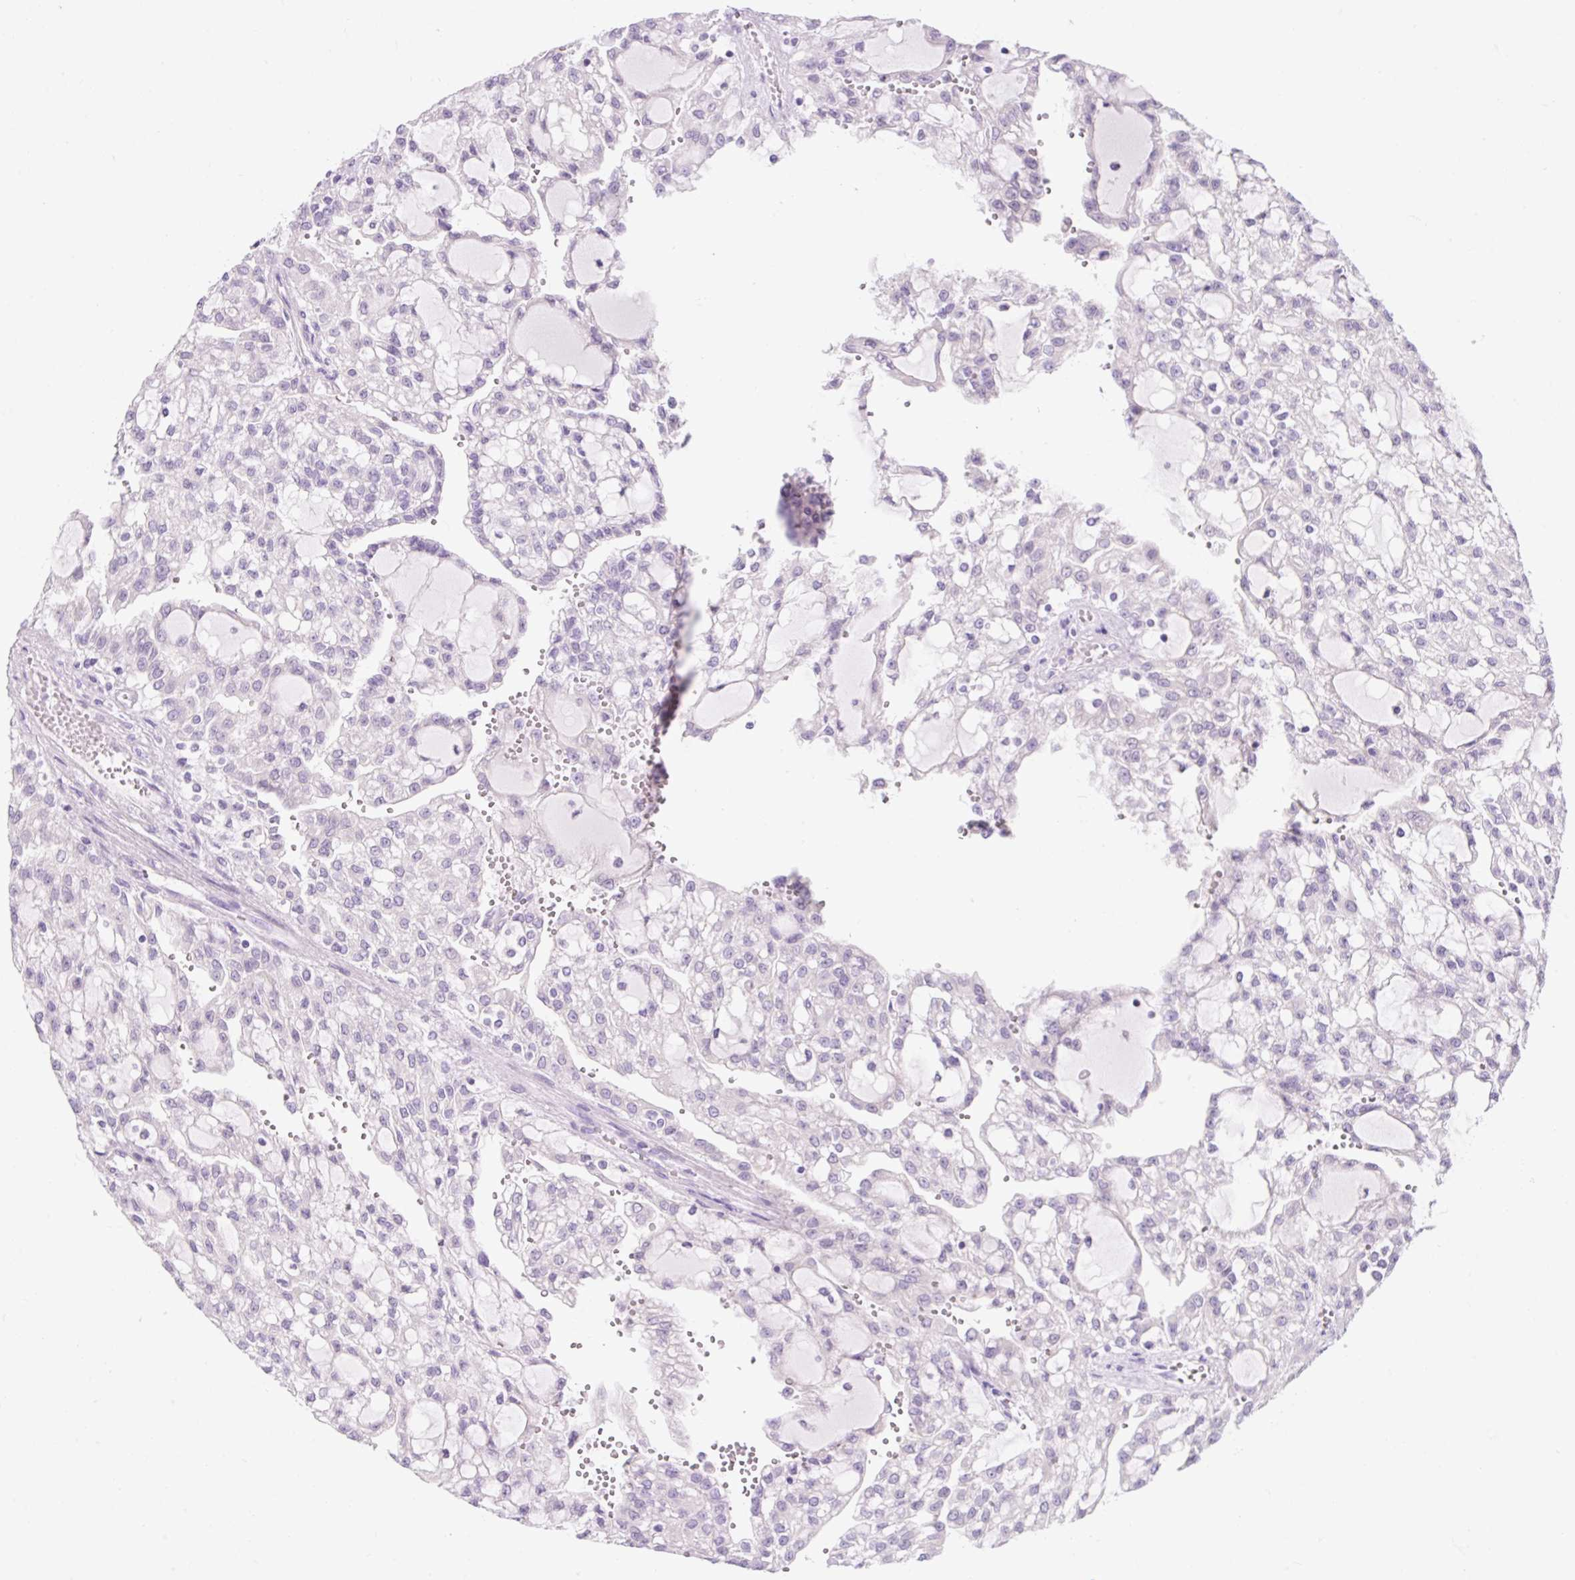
{"staining": {"intensity": "negative", "quantity": "none", "location": "none"}, "tissue": "renal cancer", "cell_type": "Tumor cells", "image_type": "cancer", "snomed": [{"axis": "morphology", "description": "Adenocarcinoma, NOS"}, {"axis": "topography", "description": "Kidney"}], "caption": "IHC micrograph of human renal adenocarcinoma stained for a protein (brown), which exhibits no staining in tumor cells.", "gene": "CELF6", "patient": {"sex": "male", "age": 63}}